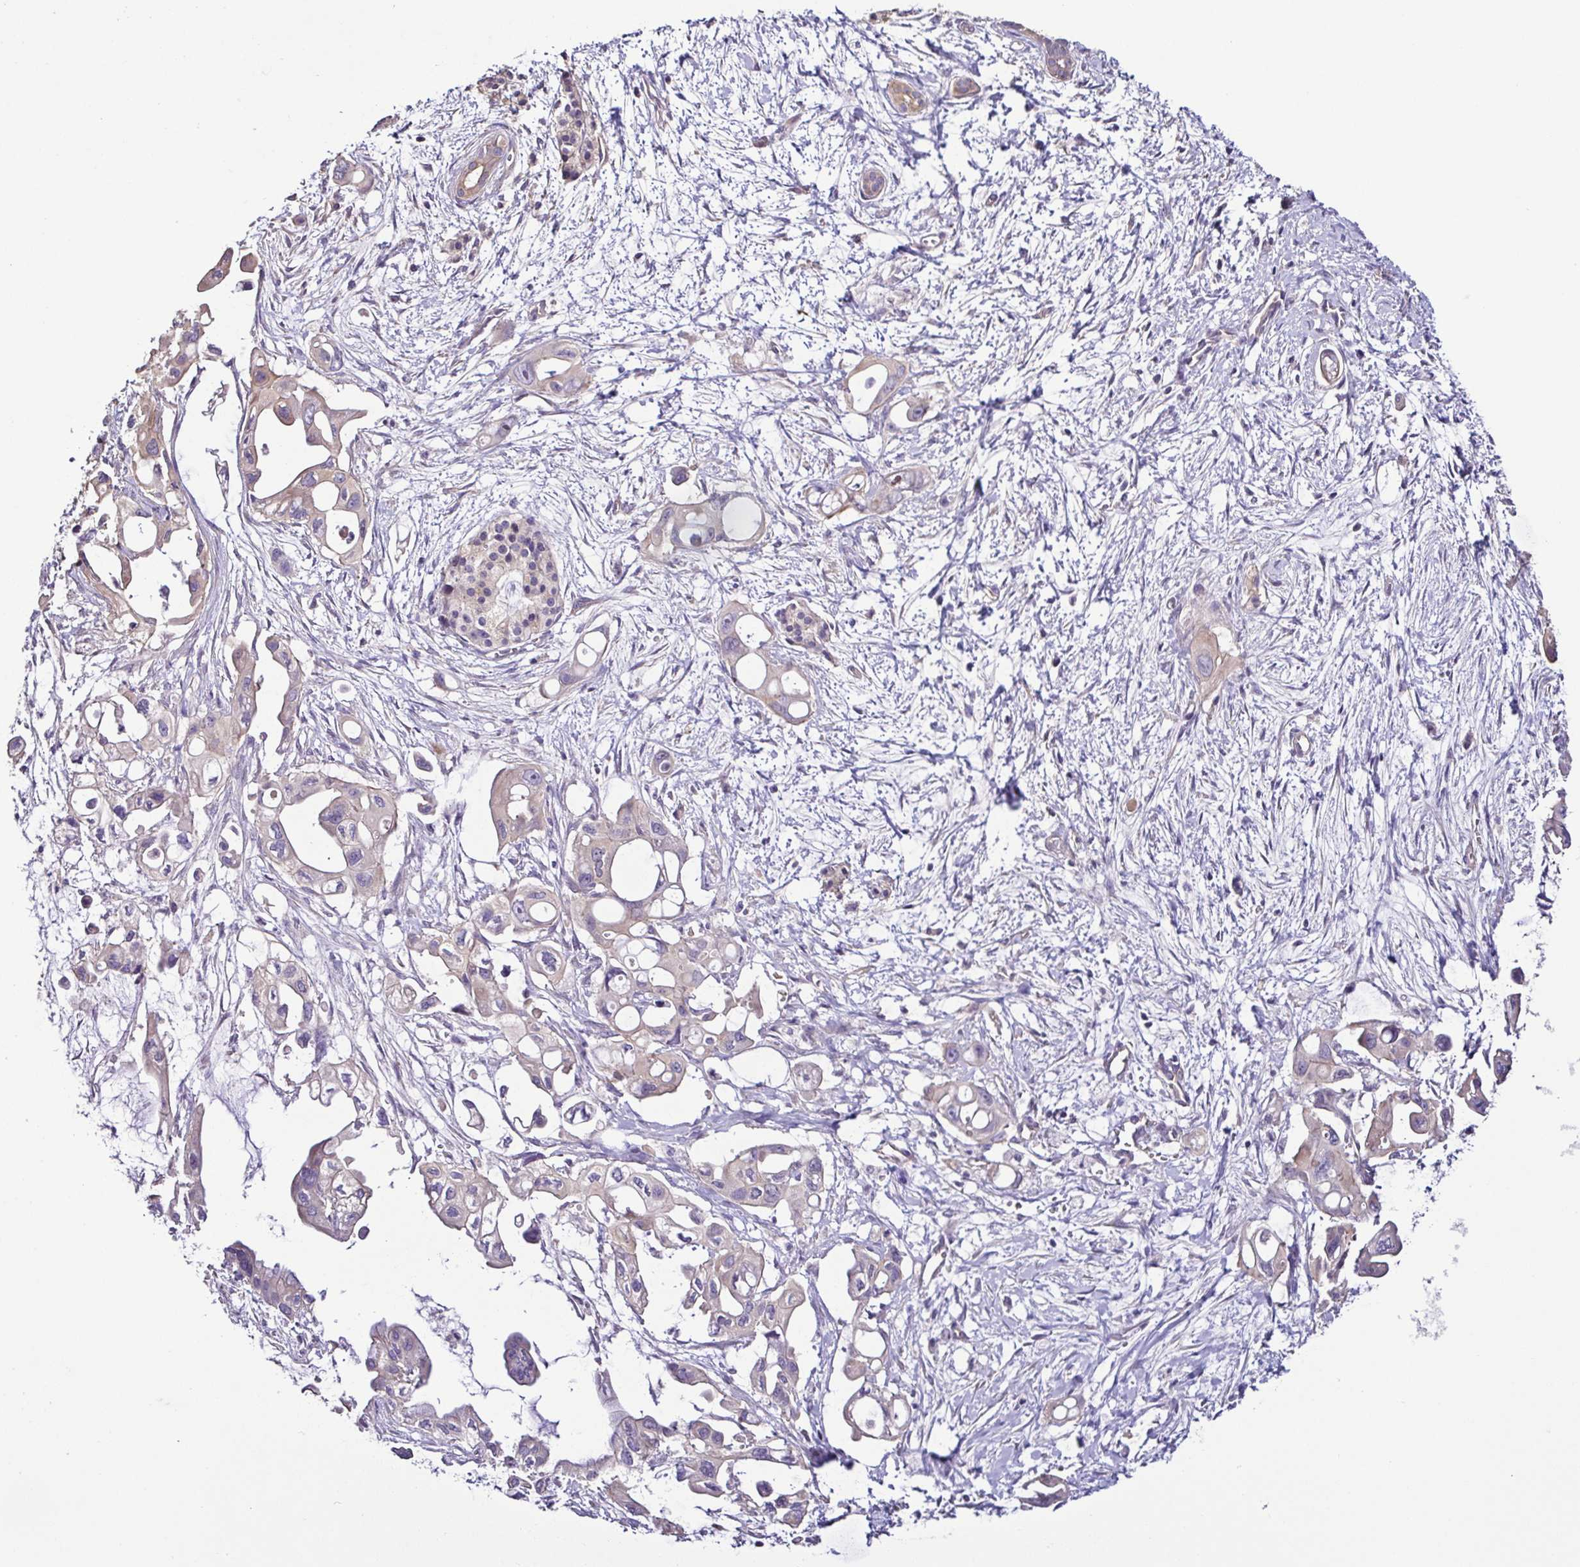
{"staining": {"intensity": "negative", "quantity": "none", "location": "none"}, "tissue": "pancreatic cancer", "cell_type": "Tumor cells", "image_type": "cancer", "snomed": [{"axis": "morphology", "description": "Adenocarcinoma, NOS"}, {"axis": "topography", "description": "Pancreas"}], "caption": "High power microscopy image of an IHC photomicrograph of pancreatic adenocarcinoma, revealing no significant staining in tumor cells.", "gene": "LMOD2", "patient": {"sex": "male", "age": 61}}